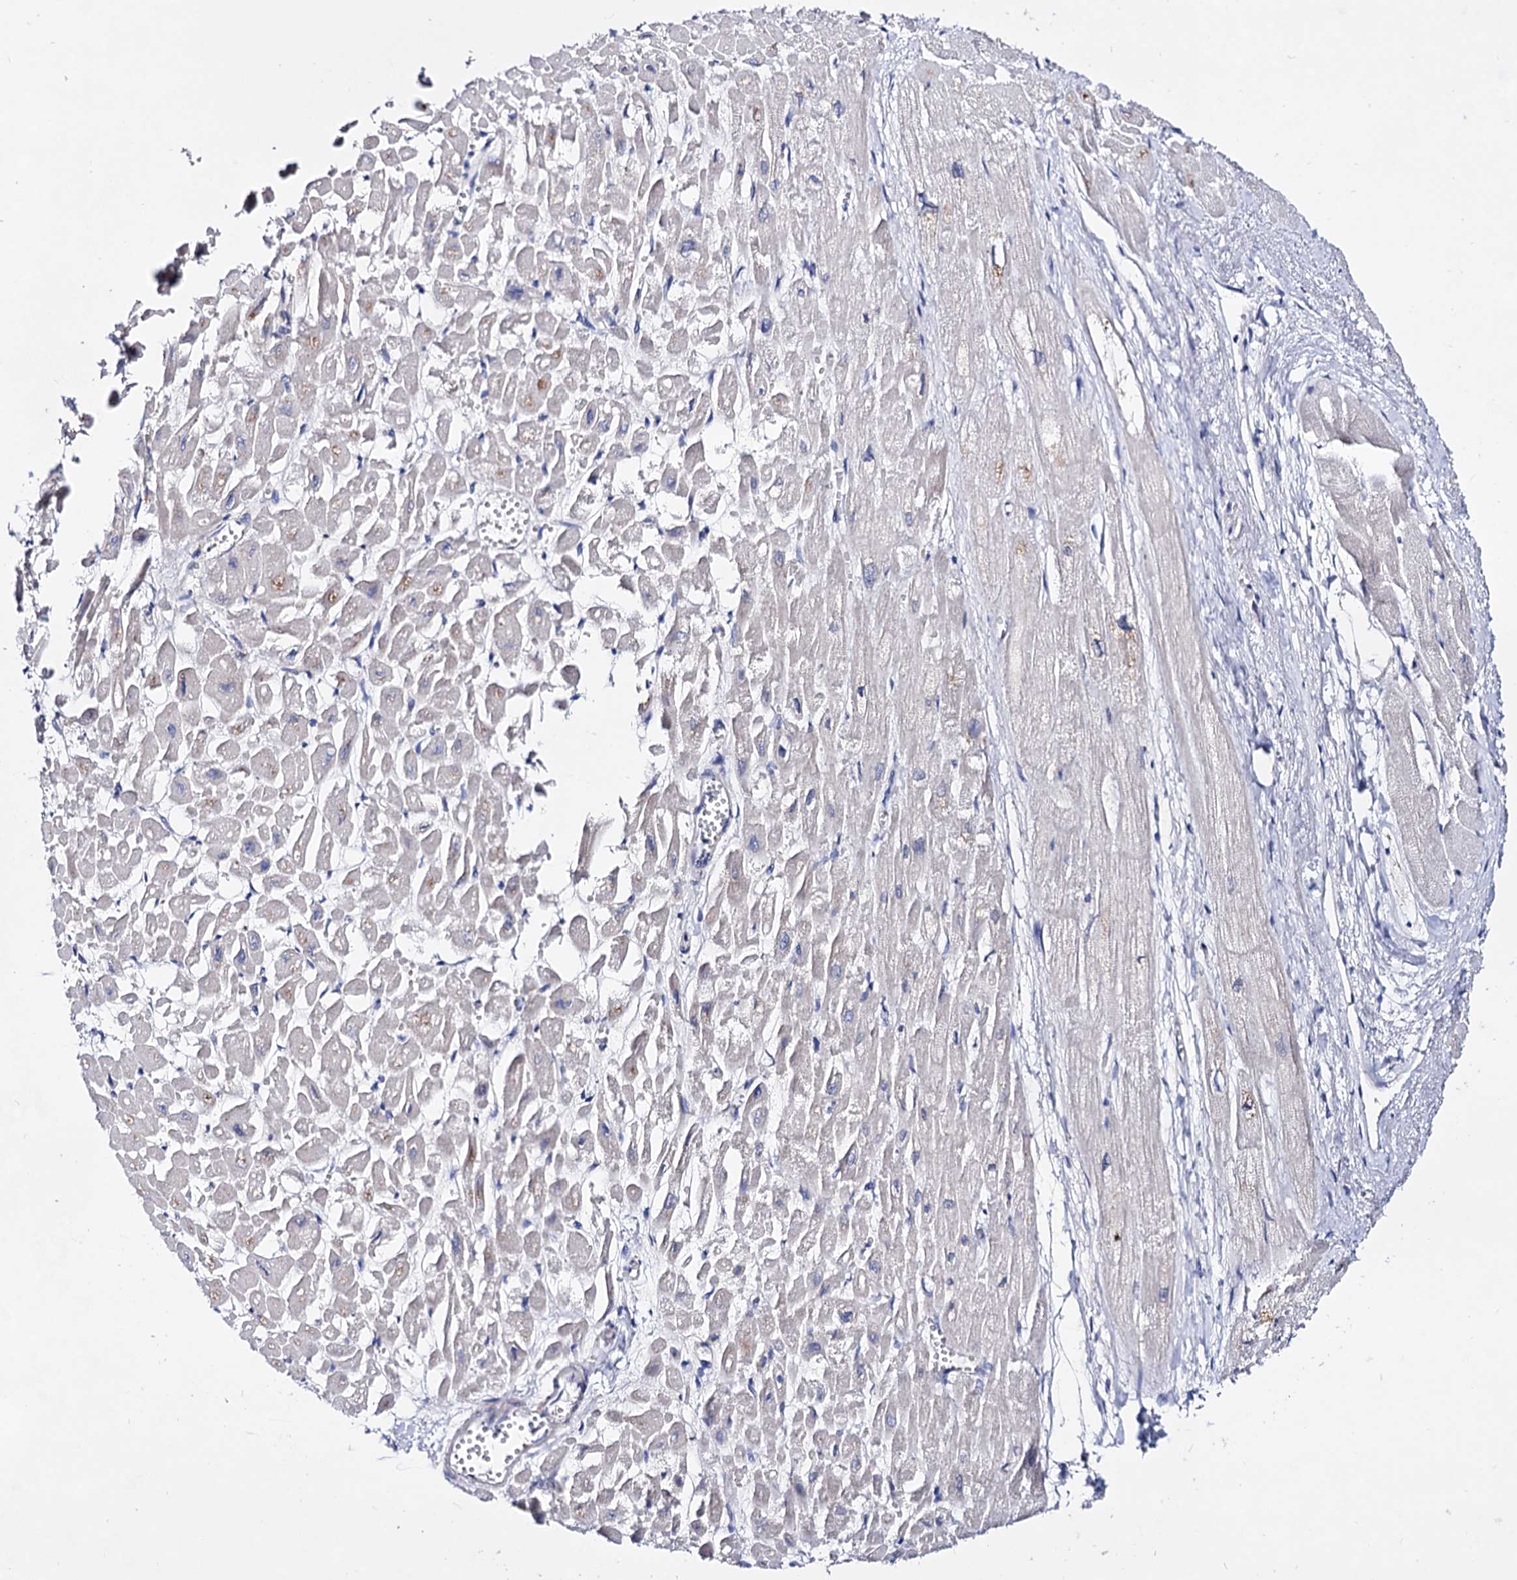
{"staining": {"intensity": "negative", "quantity": "none", "location": "none"}, "tissue": "heart muscle", "cell_type": "Cardiomyocytes", "image_type": "normal", "snomed": [{"axis": "morphology", "description": "Normal tissue, NOS"}, {"axis": "topography", "description": "Heart"}], "caption": "IHC micrograph of normal heart muscle: heart muscle stained with DAB (3,3'-diaminobenzidine) demonstrates no significant protein staining in cardiomyocytes.", "gene": "PLIN1", "patient": {"sex": "male", "age": 54}}